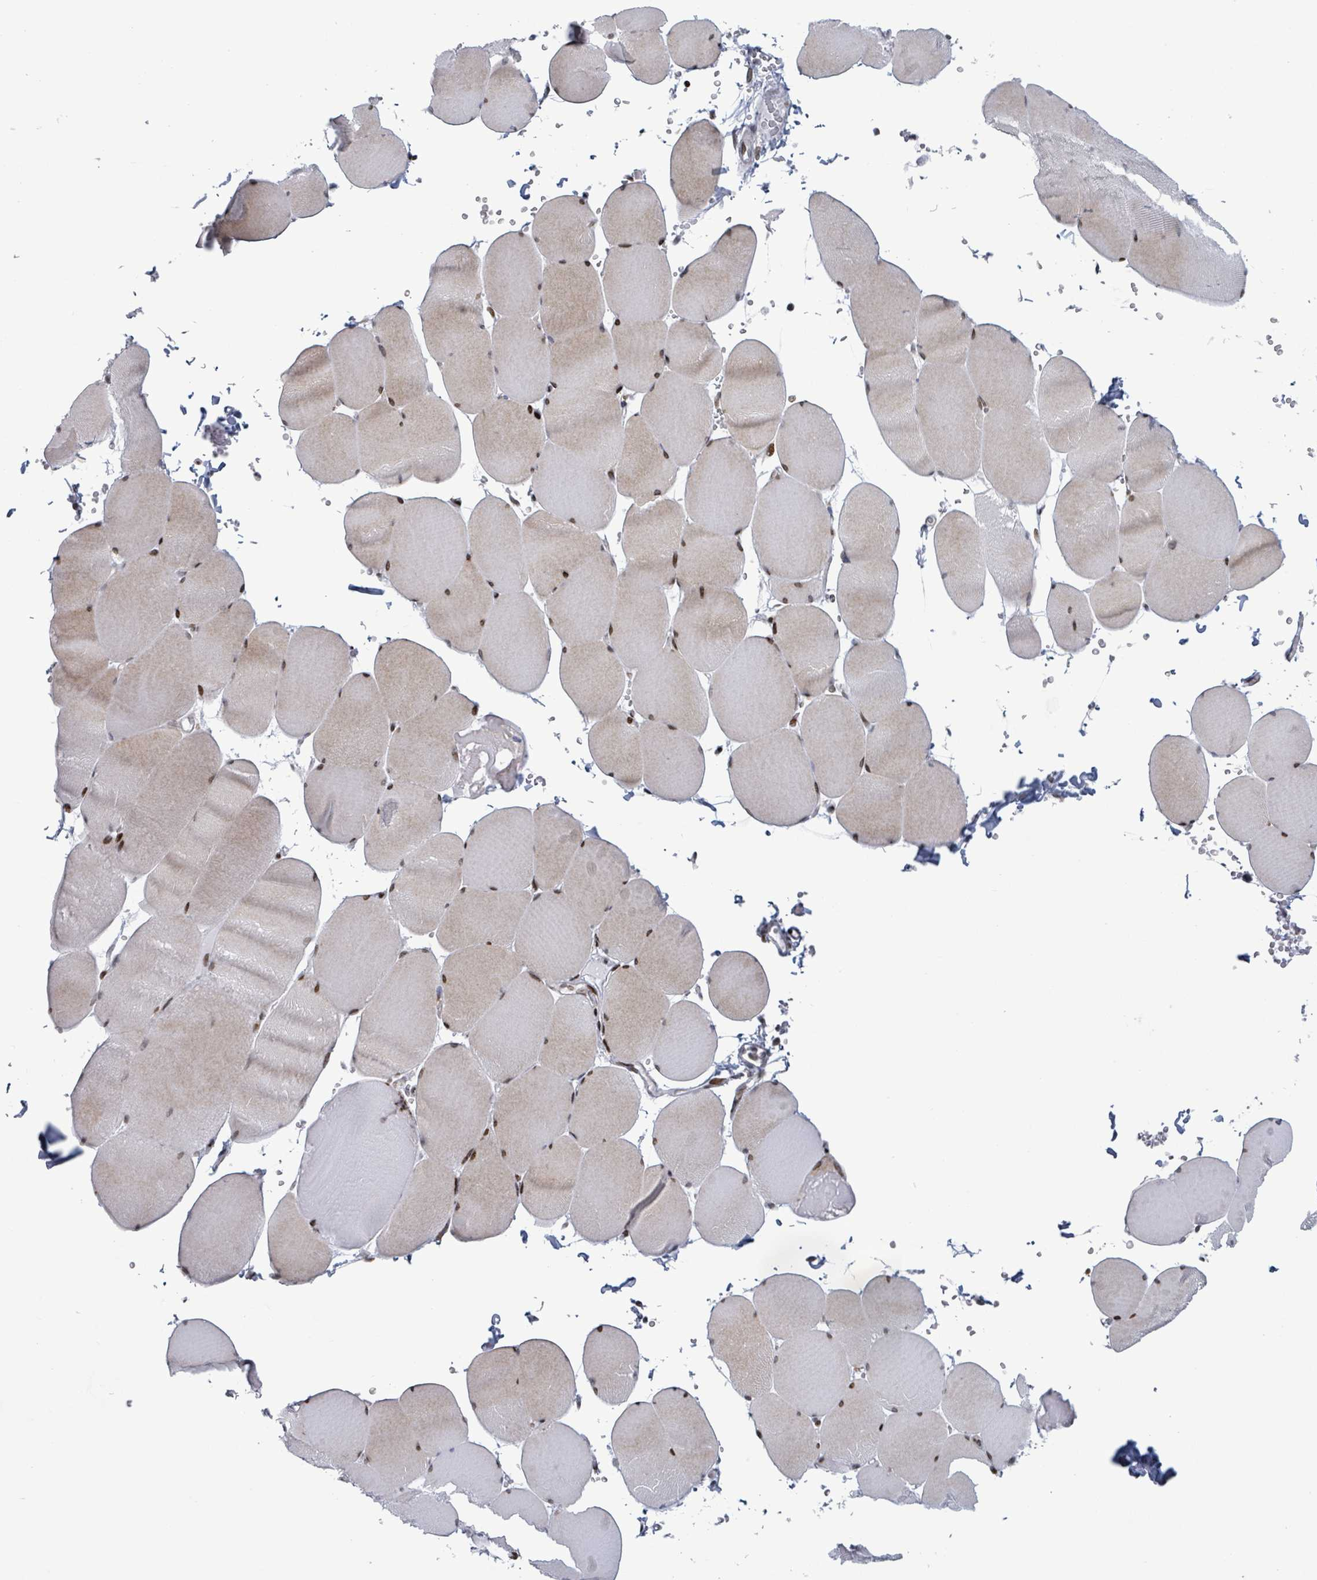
{"staining": {"intensity": "moderate", "quantity": "25%-75%", "location": "cytoplasmic/membranous,nuclear"}, "tissue": "skeletal muscle", "cell_type": "Myocytes", "image_type": "normal", "snomed": [{"axis": "morphology", "description": "Normal tissue, NOS"}, {"axis": "topography", "description": "Skeletal muscle"}, {"axis": "topography", "description": "Head-Neck"}], "caption": "A histopathology image of human skeletal muscle stained for a protein shows moderate cytoplasmic/membranous,nuclear brown staining in myocytes. (DAB = brown stain, brightfield microscopy at high magnification).", "gene": "FNDC4", "patient": {"sex": "male", "age": 66}}